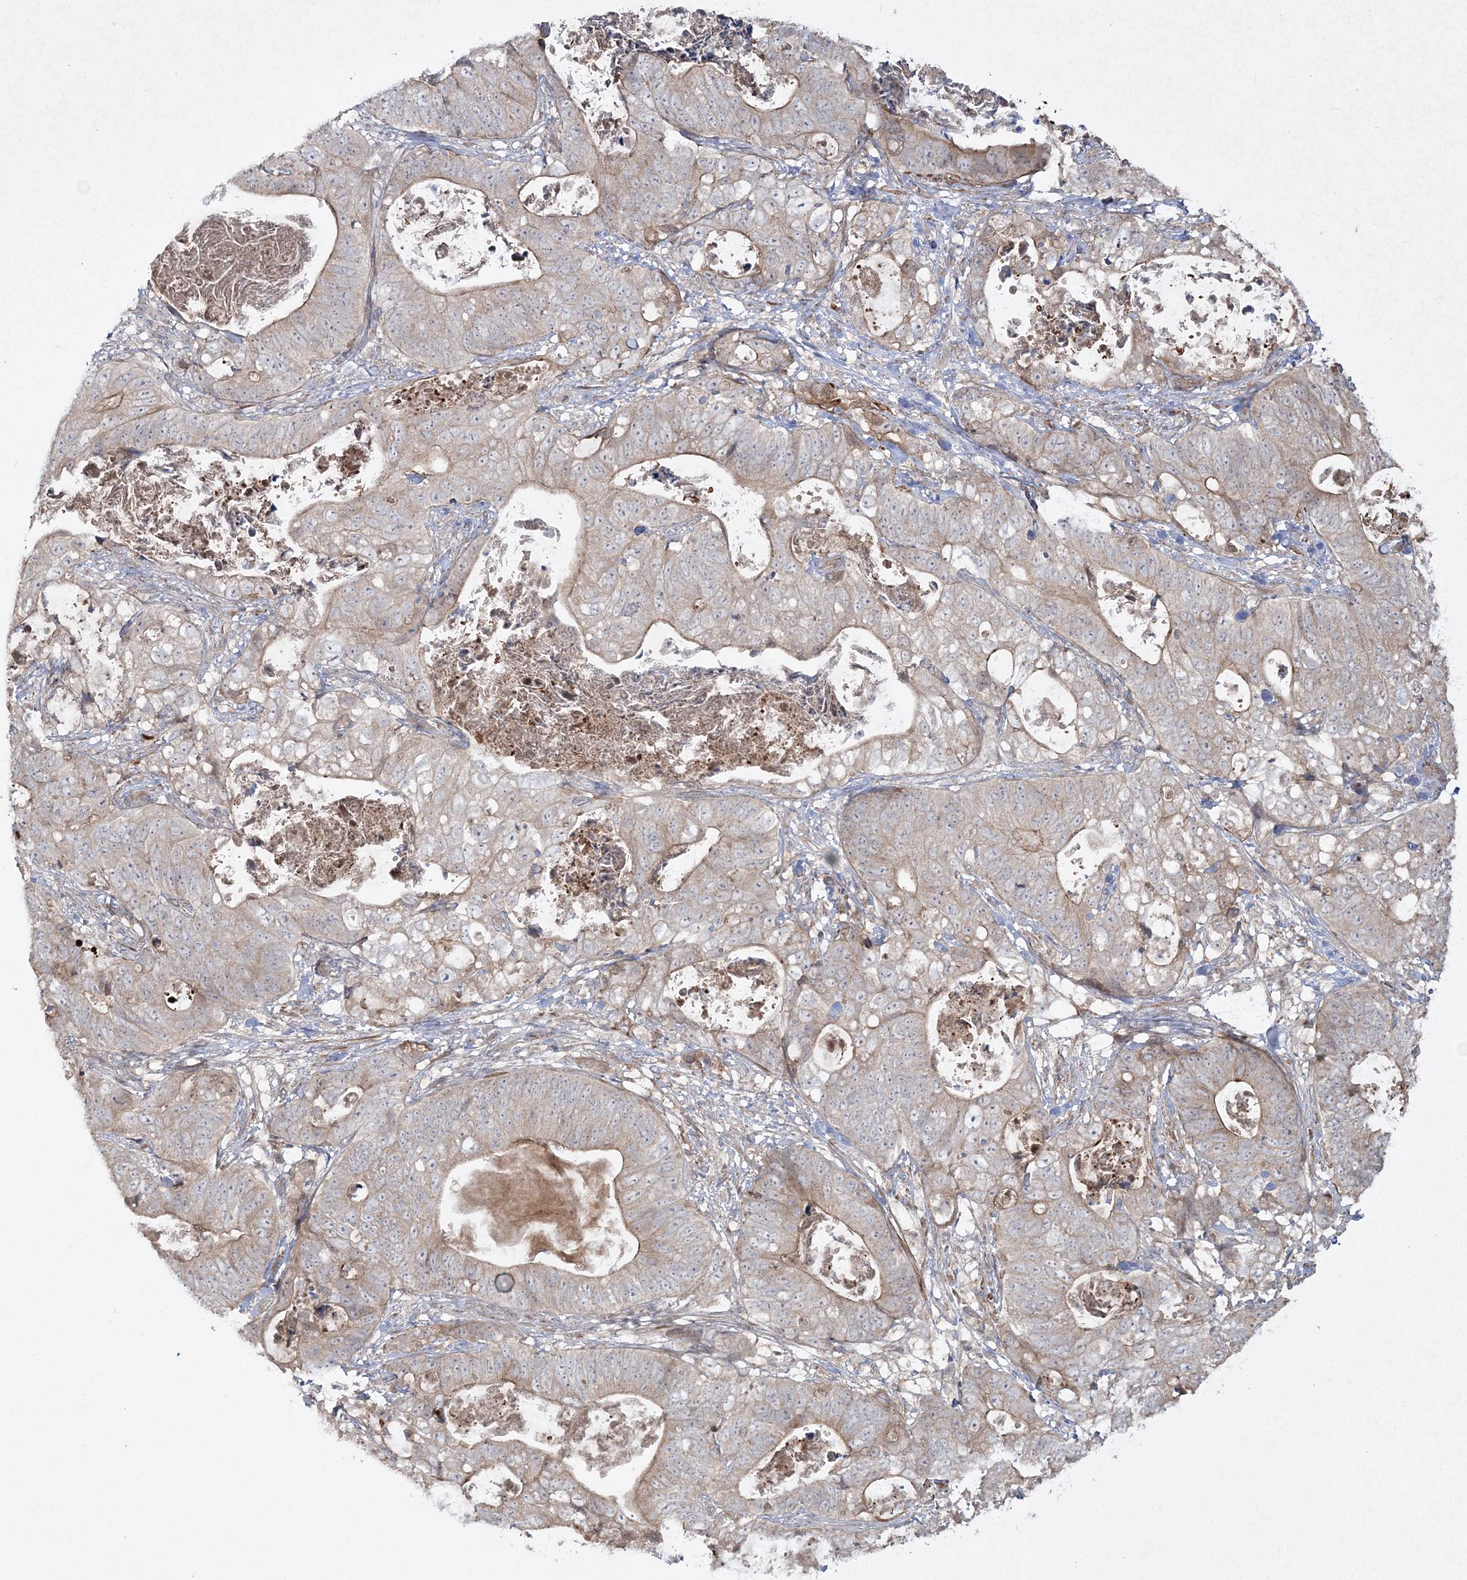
{"staining": {"intensity": "weak", "quantity": "25%-75%", "location": "cytoplasmic/membranous"}, "tissue": "stomach cancer", "cell_type": "Tumor cells", "image_type": "cancer", "snomed": [{"axis": "morphology", "description": "Normal tissue, NOS"}, {"axis": "morphology", "description": "Adenocarcinoma, NOS"}, {"axis": "topography", "description": "Stomach"}], "caption": "Immunohistochemical staining of human stomach cancer demonstrates weak cytoplasmic/membranous protein expression in about 25%-75% of tumor cells.", "gene": "MOCS2", "patient": {"sex": "female", "age": 89}}